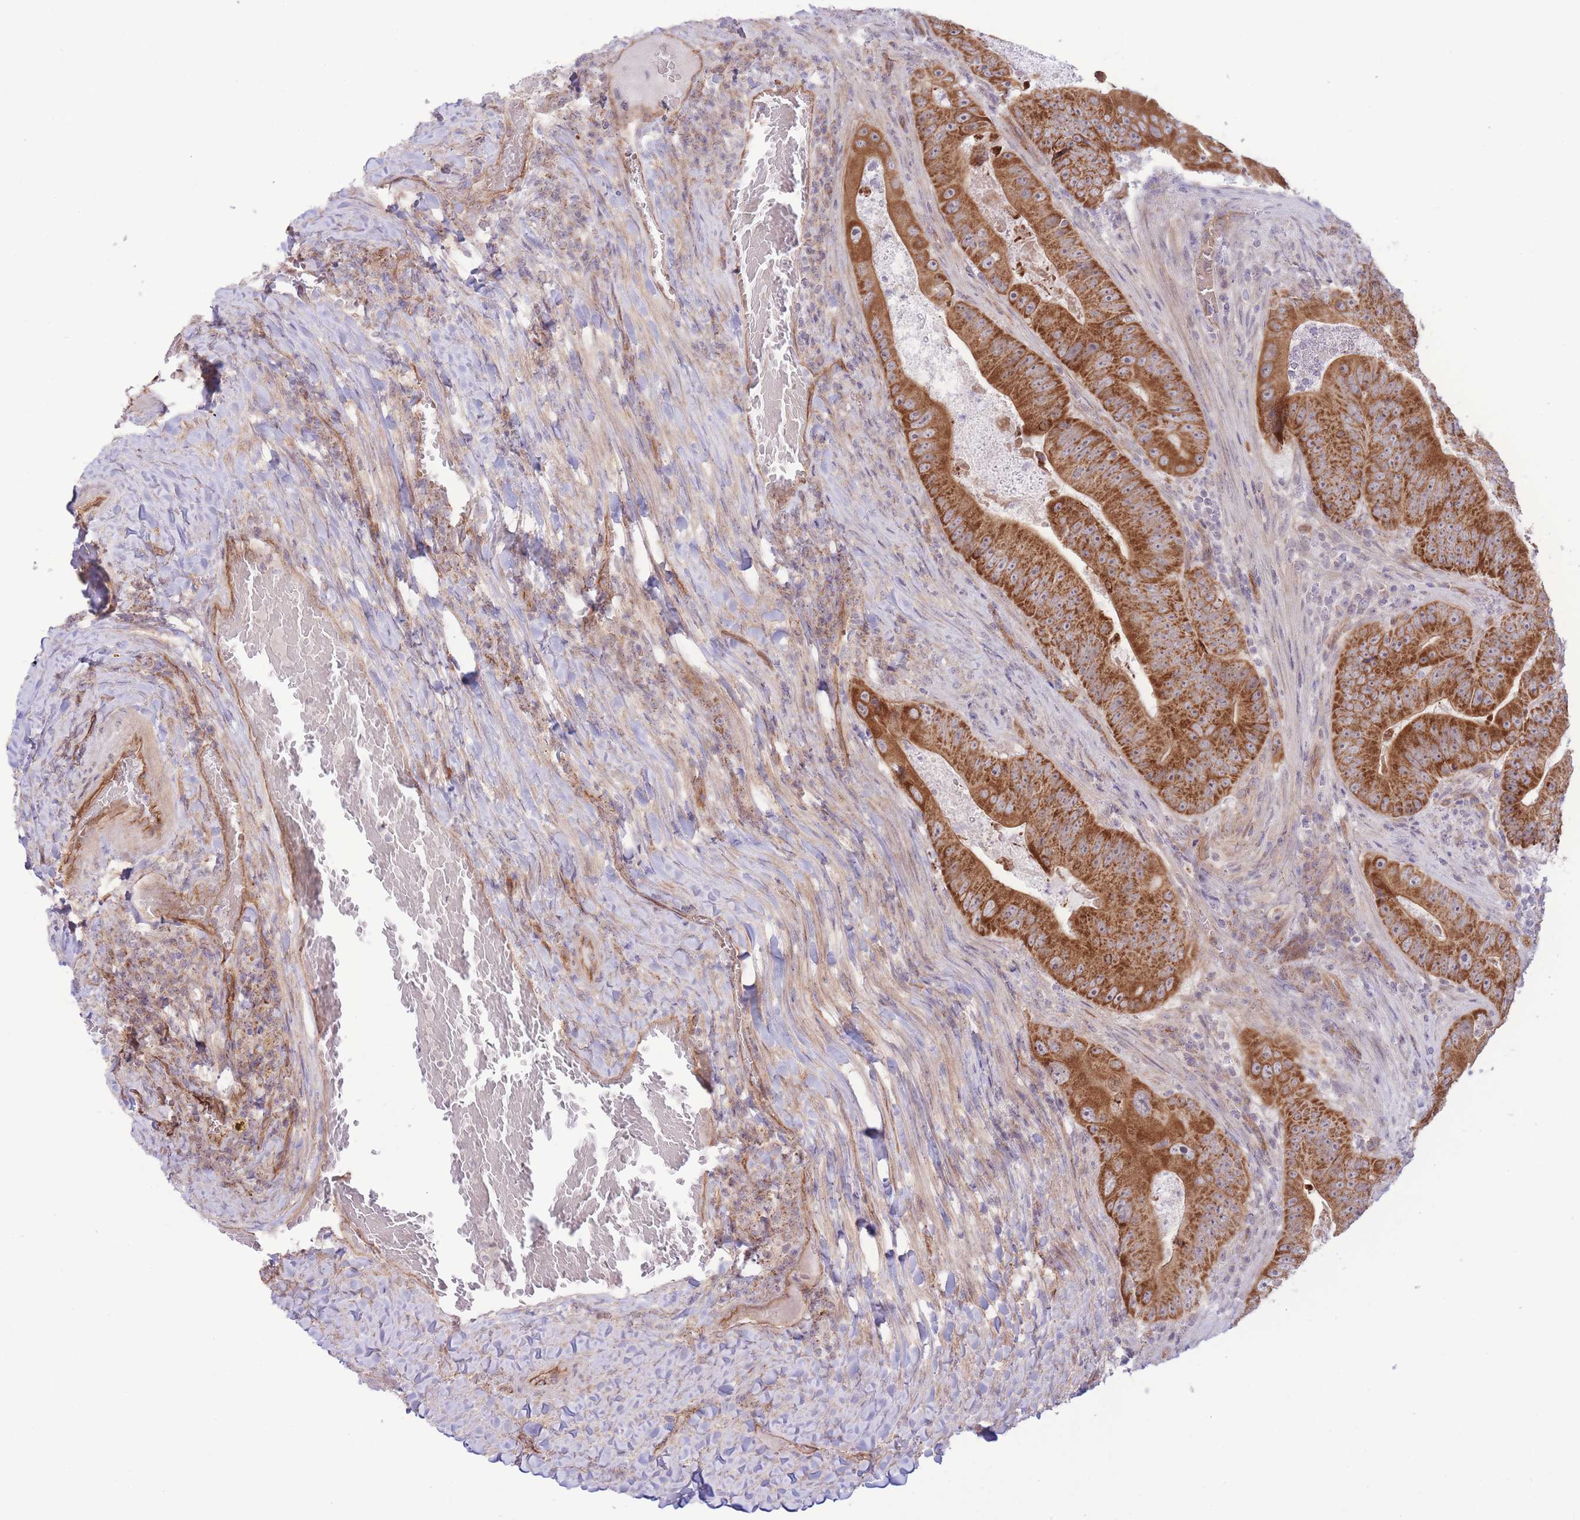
{"staining": {"intensity": "strong", "quantity": ">75%", "location": "cytoplasmic/membranous"}, "tissue": "colorectal cancer", "cell_type": "Tumor cells", "image_type": "cancer", "snomed": [{"axis": "morphology", "description": "Adenocarcinoma, NOS"}, {"axis": "topography", "description": "Colon"}], "caption": "Strong cytoplasmic/membranous expression for a protein is seen in about >75% of tumor cells of colorectal cancer (adenocarcinoma) using immunohistochemistry.", "gene": "MRPS31", "patient": {"sex": "female", "age": 86}}